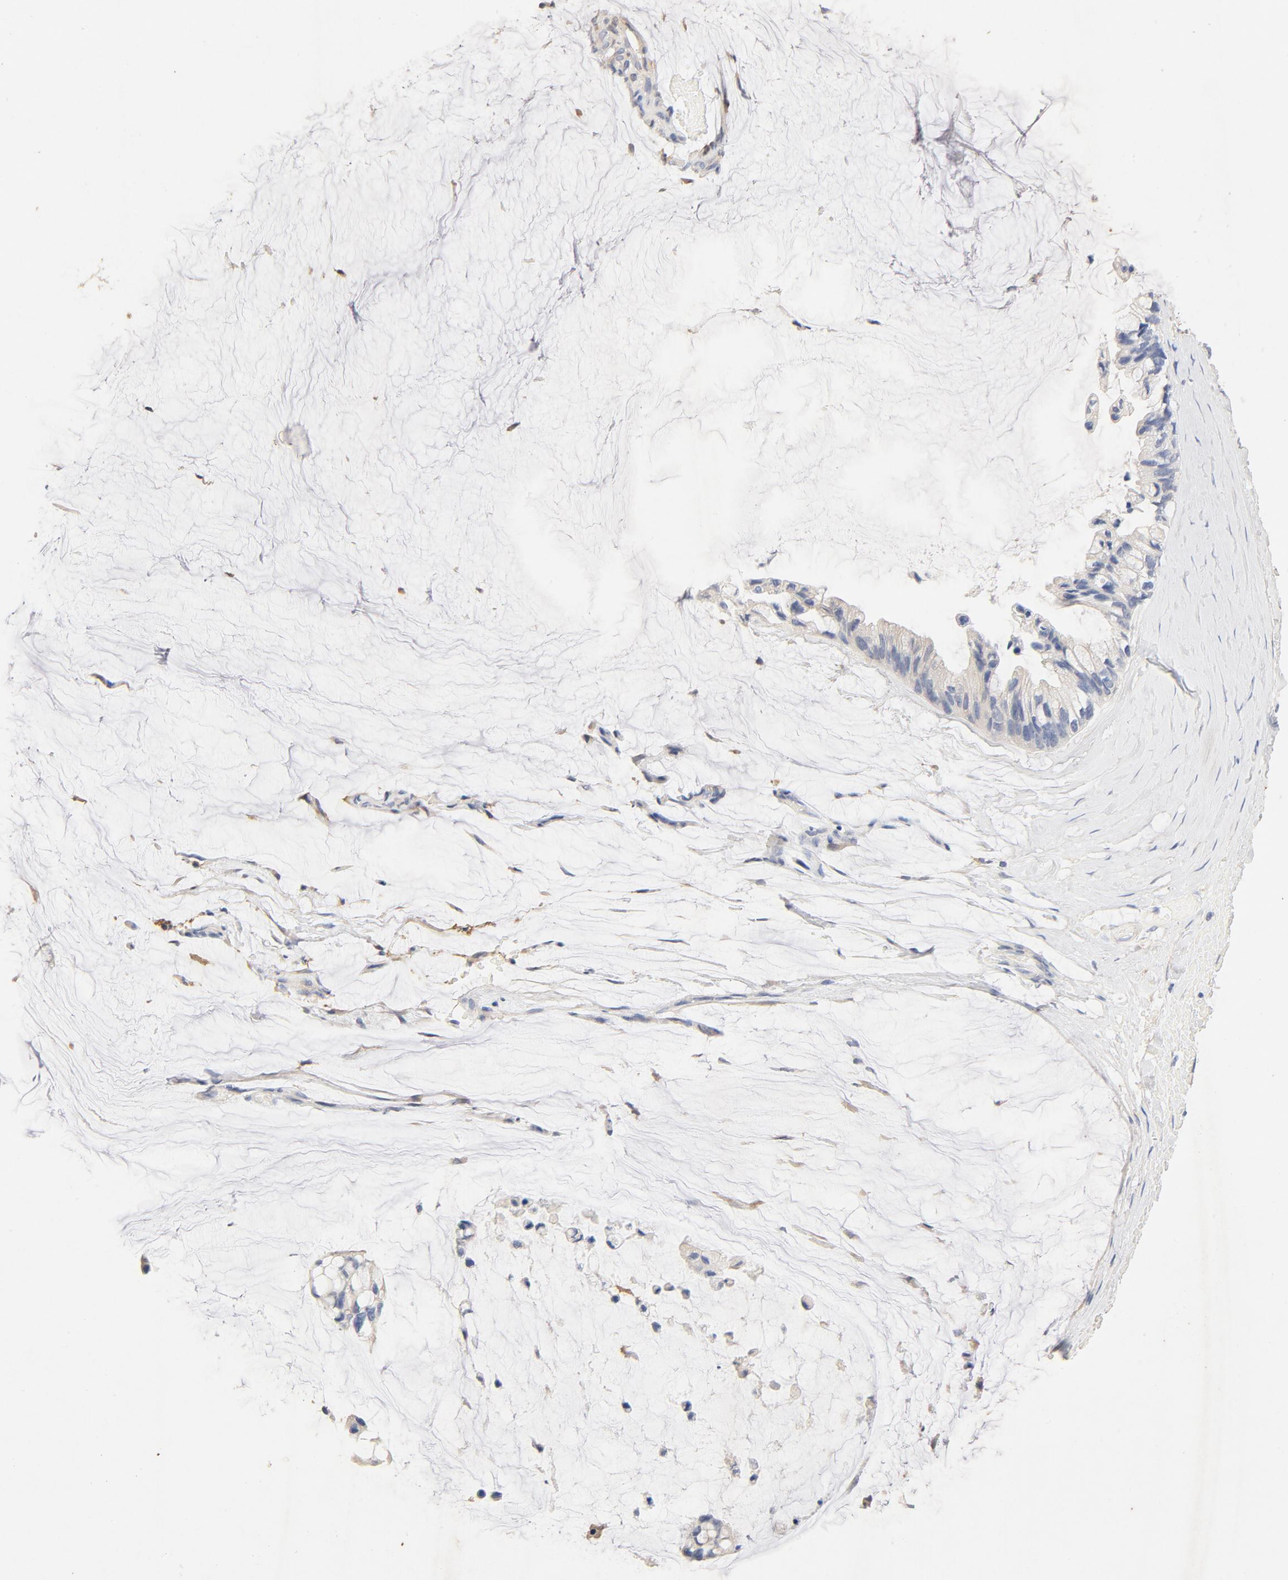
{"staining": {"intensity": "negative", "quantity": "none", "location": "none"}, "tissue": "ovarian cancer", "cell_type": "Tumor cells", "image_type": "cancer", "snomed": [{"axis": "morphology", "description": "Cystadenocarcinoma, mucinous, NOS"}, {"axis": "topography", "description": "Ovary"}], "caption": "Ovarian cancer (mucinous cystadenocarcinoma) was stained to show a protein in brown. There is no significant staining in tumor cells. The staining is performed using DAB (3,3'-diaminobenzidine) brown chromogen with nuclei counter-stained in using hematoxylin.", "gene": "STAT1", "patient": {"sex": "female", "age": 39}}